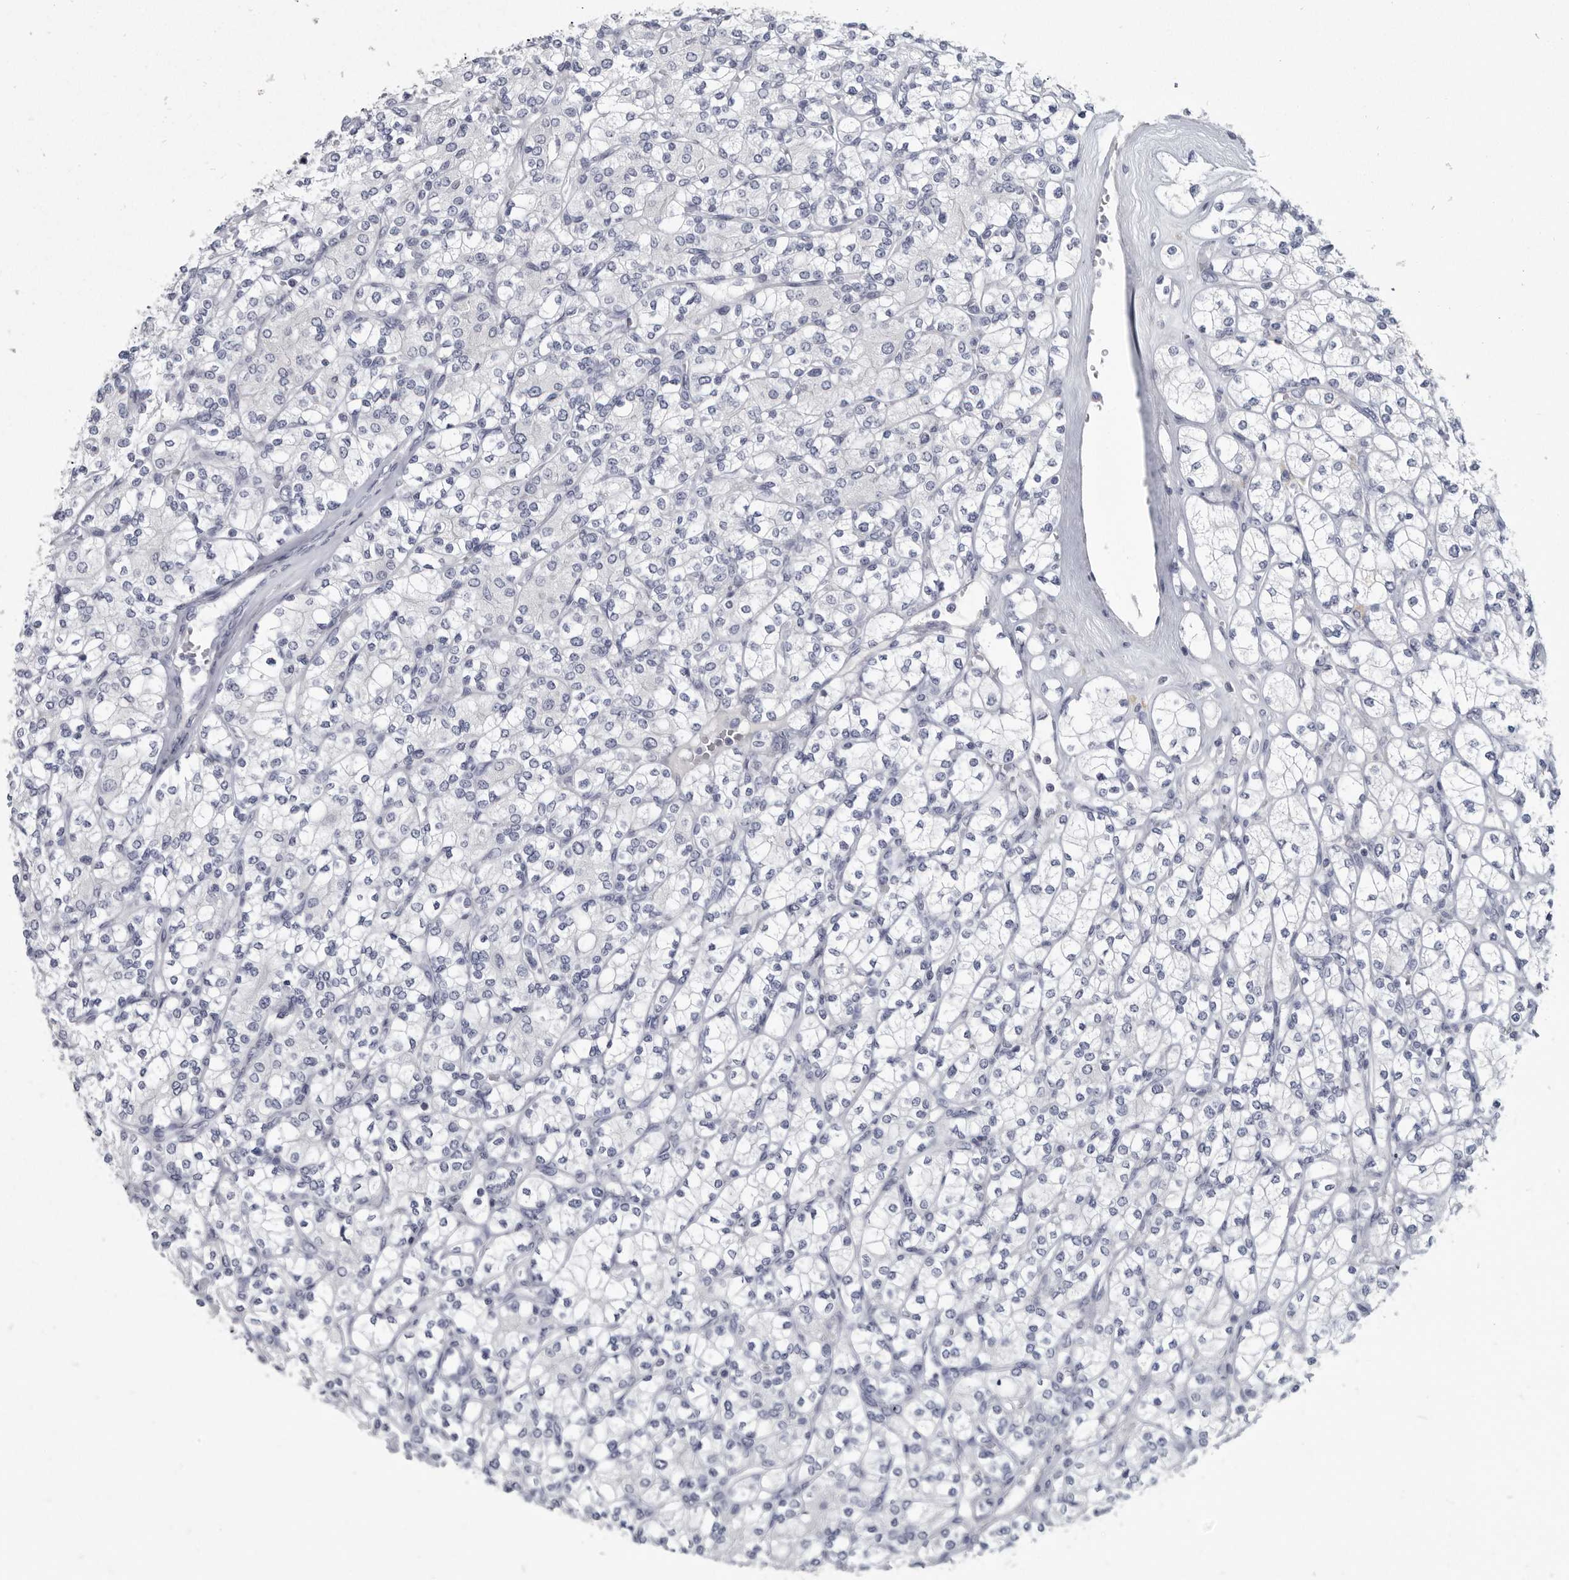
{"staining": {"intensity": "negative", "quantity": "none", "location": "none"}, "tissue": "renal cancer", "cell_type": "Tumor cells", "image_type": "cancer", "snomed": [{"axis": "morphology", "description": "Adenocarcinoma, NOS"}, {"axis": "topography", "description": "Kidney"}], "caption": "This is an IHC histopathology image of renal adenocarcinoma. There is no positivity in tumor cells.", "gene": "WRAP73", "patient": {"sex": "male", "age": 77}}